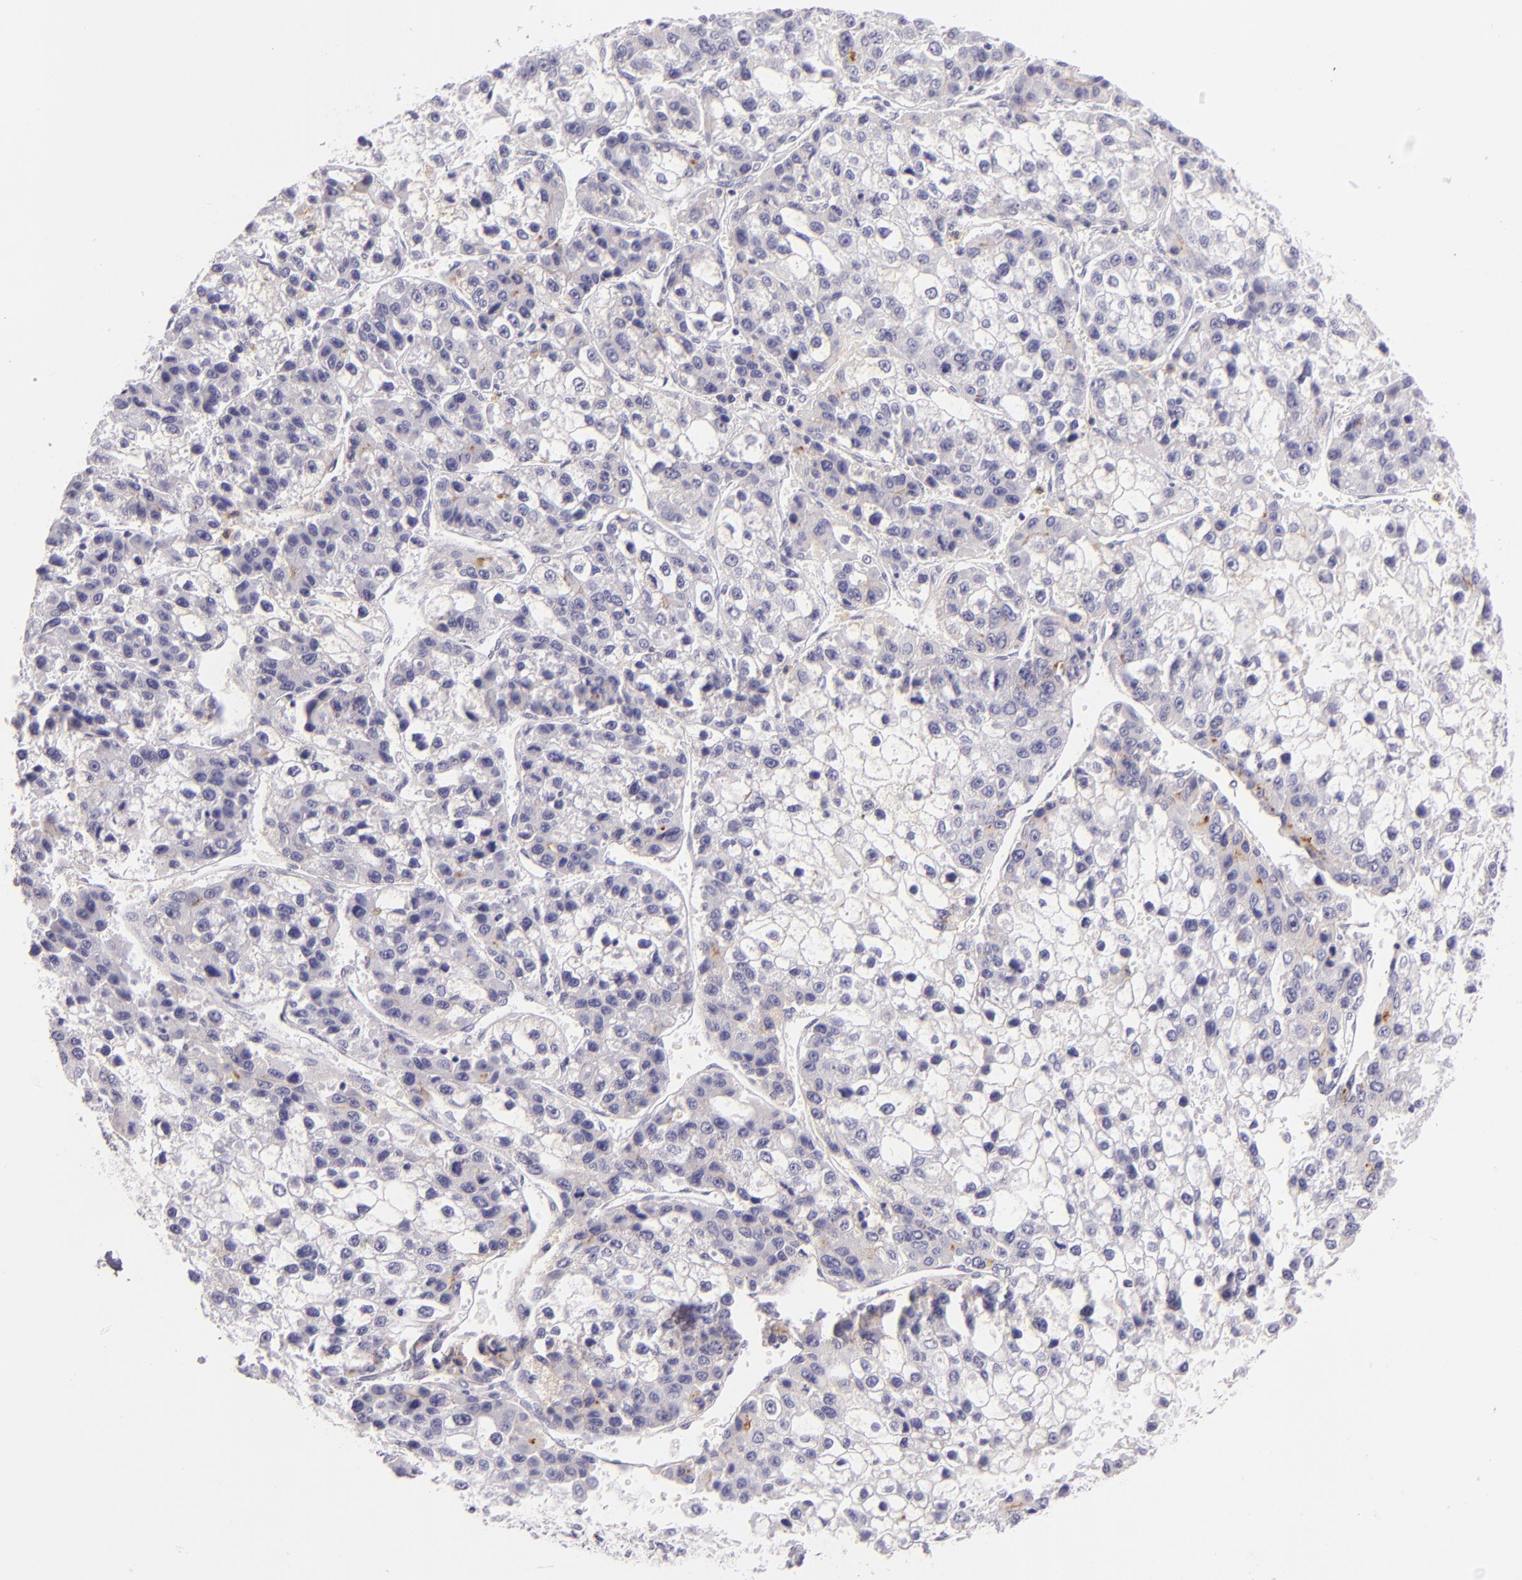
{"staining": {"intensity": "negative", "quantity": "none", "location": "none"}, "tissue": "liver cancer", "cell_type": "Tumor cells", "image_type": "cancer", "snomed": [{"axis": "morphology", "description": "Carcinoma, Hepatocellular, NOS"}, {"axis": "topography", "description": "Liver"}], "caption": "This is a micrograph of immunohistochemistry (IHC) staining of liver hepatocellular carcinoma, which shows no positivity in tumor cells.", "gene": "CEACAM1", "patient": {"sex": "female", "age": 66}}